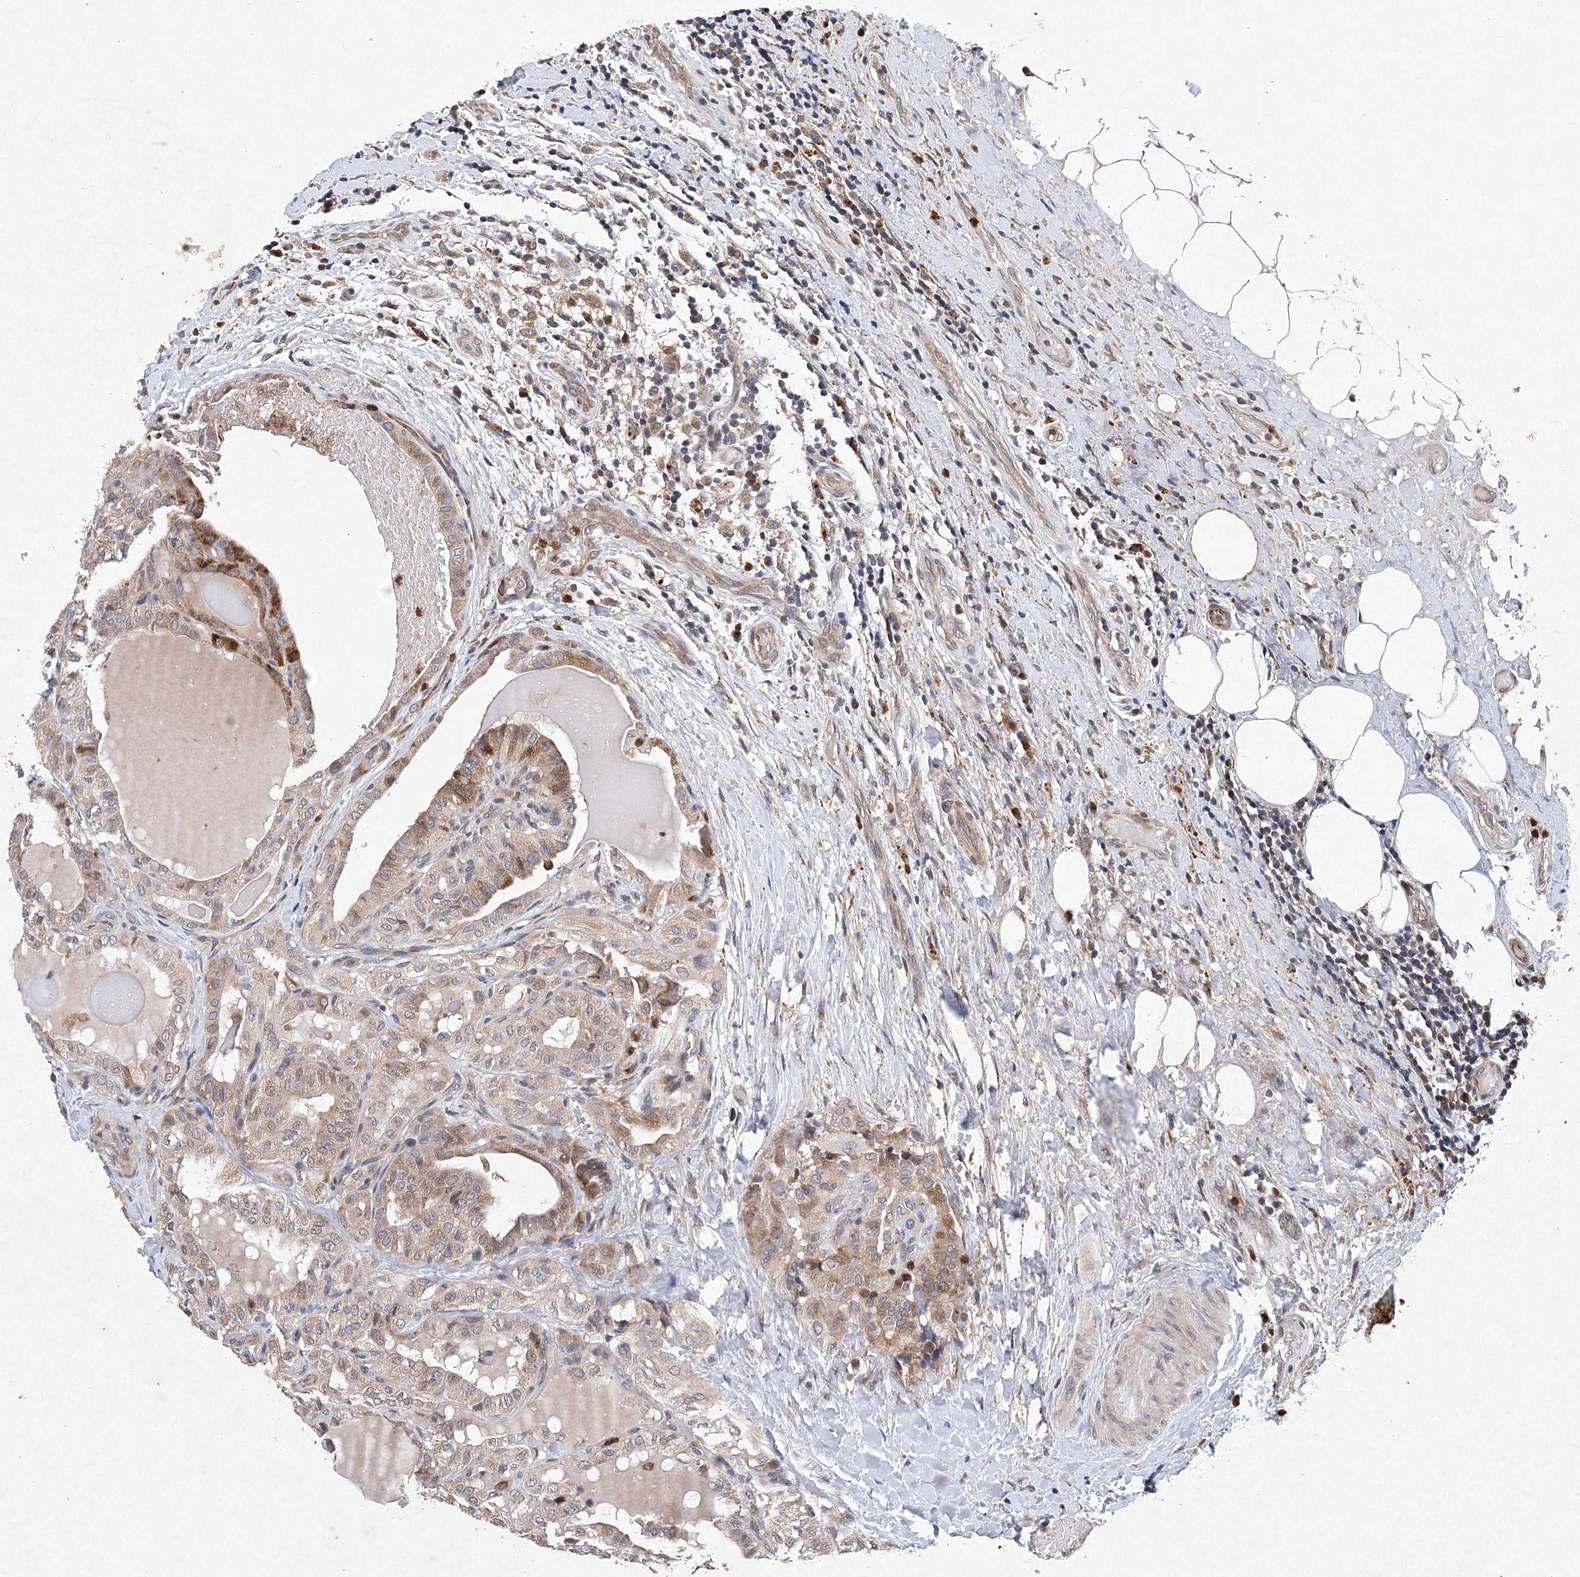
{"staining": {"intensity": "moderate", "quantity": "<25%", "location": "cytoplasmic/membranous"}, "tissue": "thyroid cancer", "cell_type": "Tumor cells", "image_type": "cancer", "snomed": [{"axis": "morphology", "description": "Papillary adenocarcinoma, NOS"}, {"axis": "topography", "description": "Thyroid gland"}], "caption": "Immunohistochemistry (IHC) staining of thyroid papillary adenocarcinoma, which displays low levels of moderate cytoplasmic/membranous positivity in about <25% of tumor cells indicating moderate cytoplasmic/membranous protein staining. The staining was performed using DAB (3,3'-diaminobenzidine) (brown) for protein detection and nuclei were counterstained in hematoxylin (blue).", "gene": "PROSER1", "patient": {"sex": "male", "age": 77}}